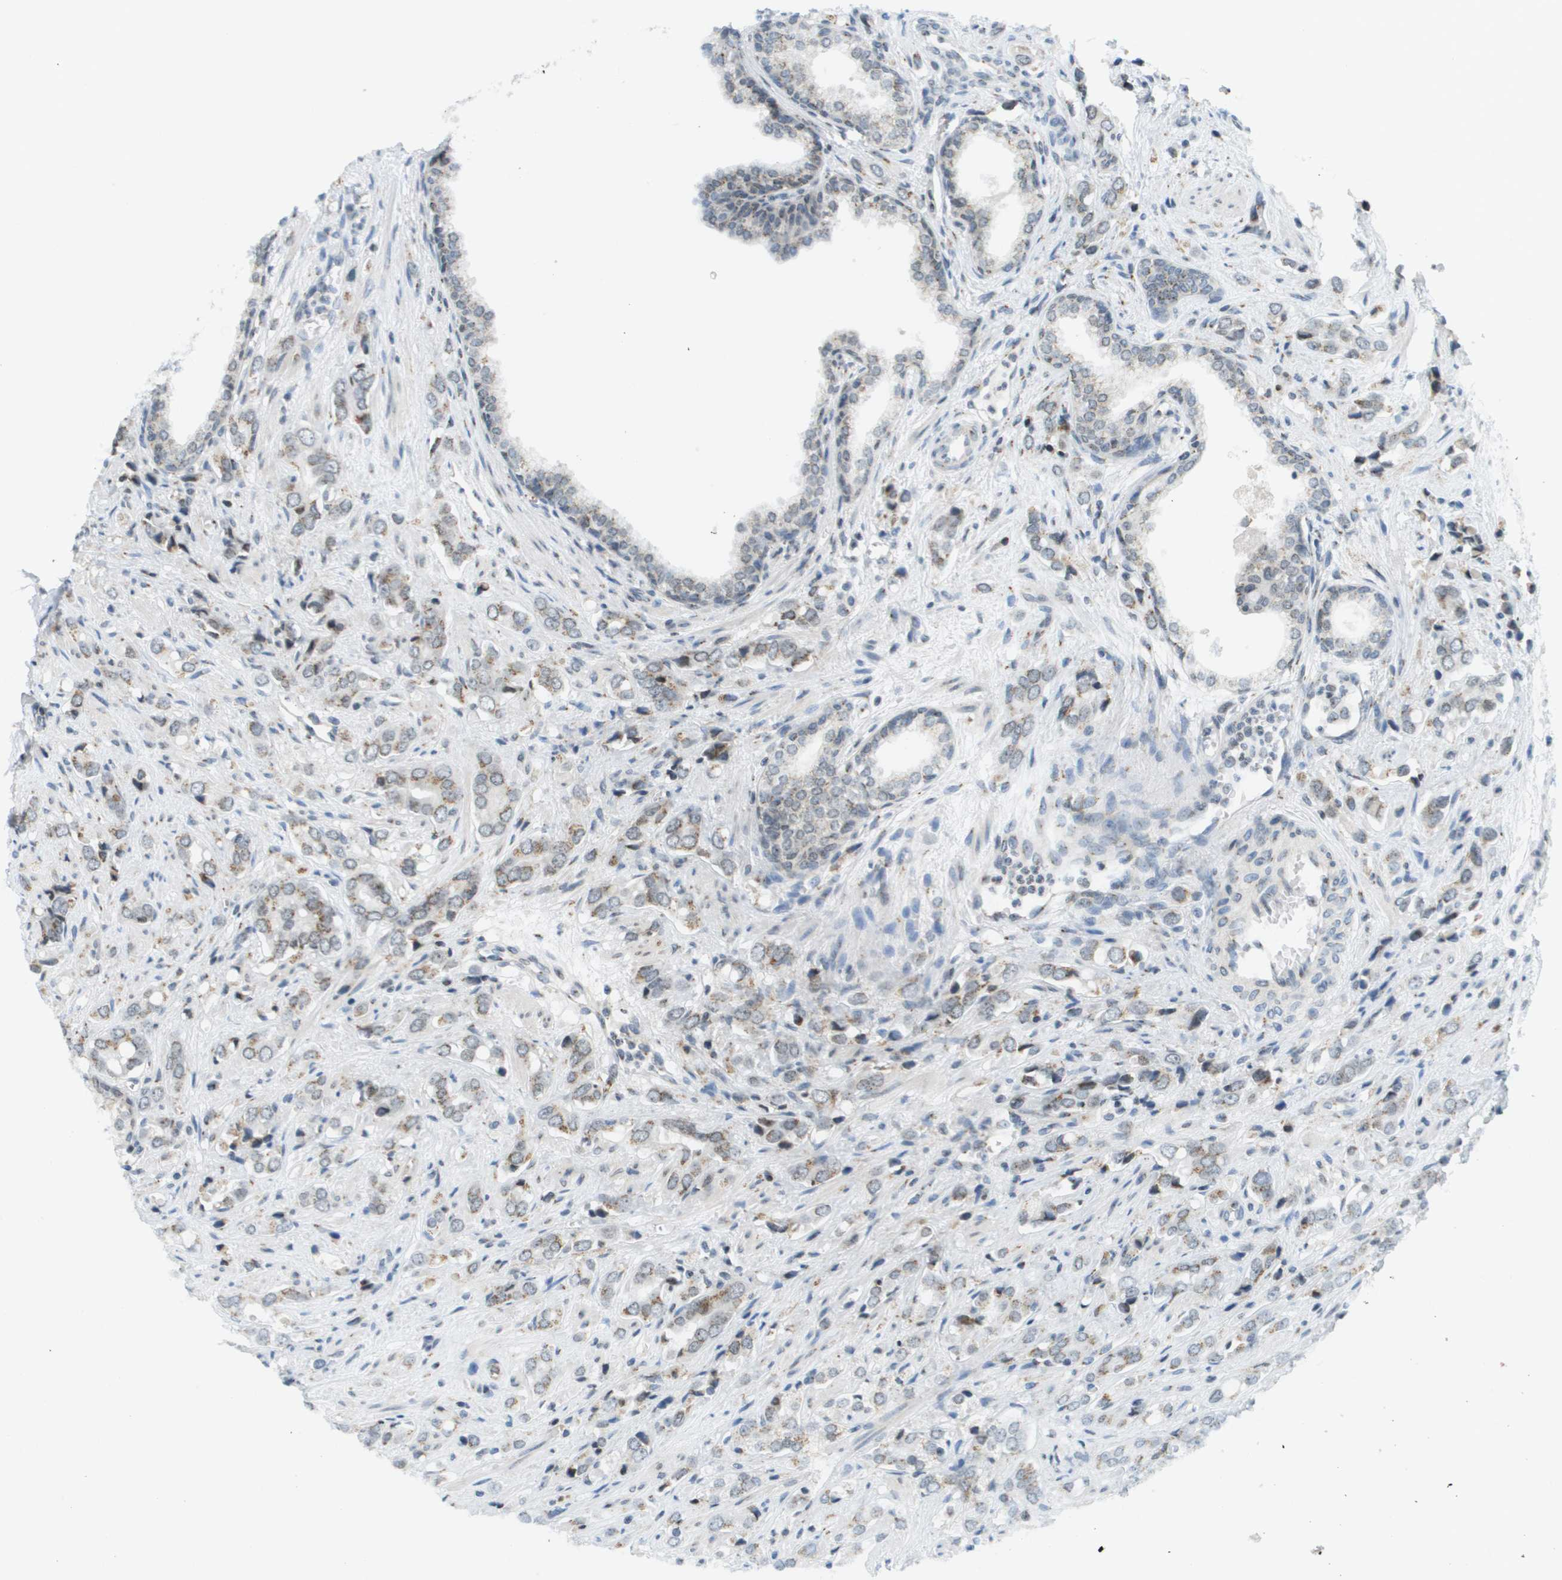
{"staining": {"intensity": "weak", "quantity": ">75%", "location": "cytoplasmic/membranous"}, "tissue": "prostate cancer", "cell_type": "Tumor cells", "image_type": "cancer", "snomed": [{"axis": "morphology", "description": "Adenocarcinoma, High grade"}, {"axis": "topography", "description": "Prostate"}], "caption": "Prostate adenocarcinoma (high-grade) tissue demonstrates weak cytoplasmic/membranous expression in approximately >75% of tumor cells", "gene": "EVC", "patient": {"sex": "male", "age": 52}}